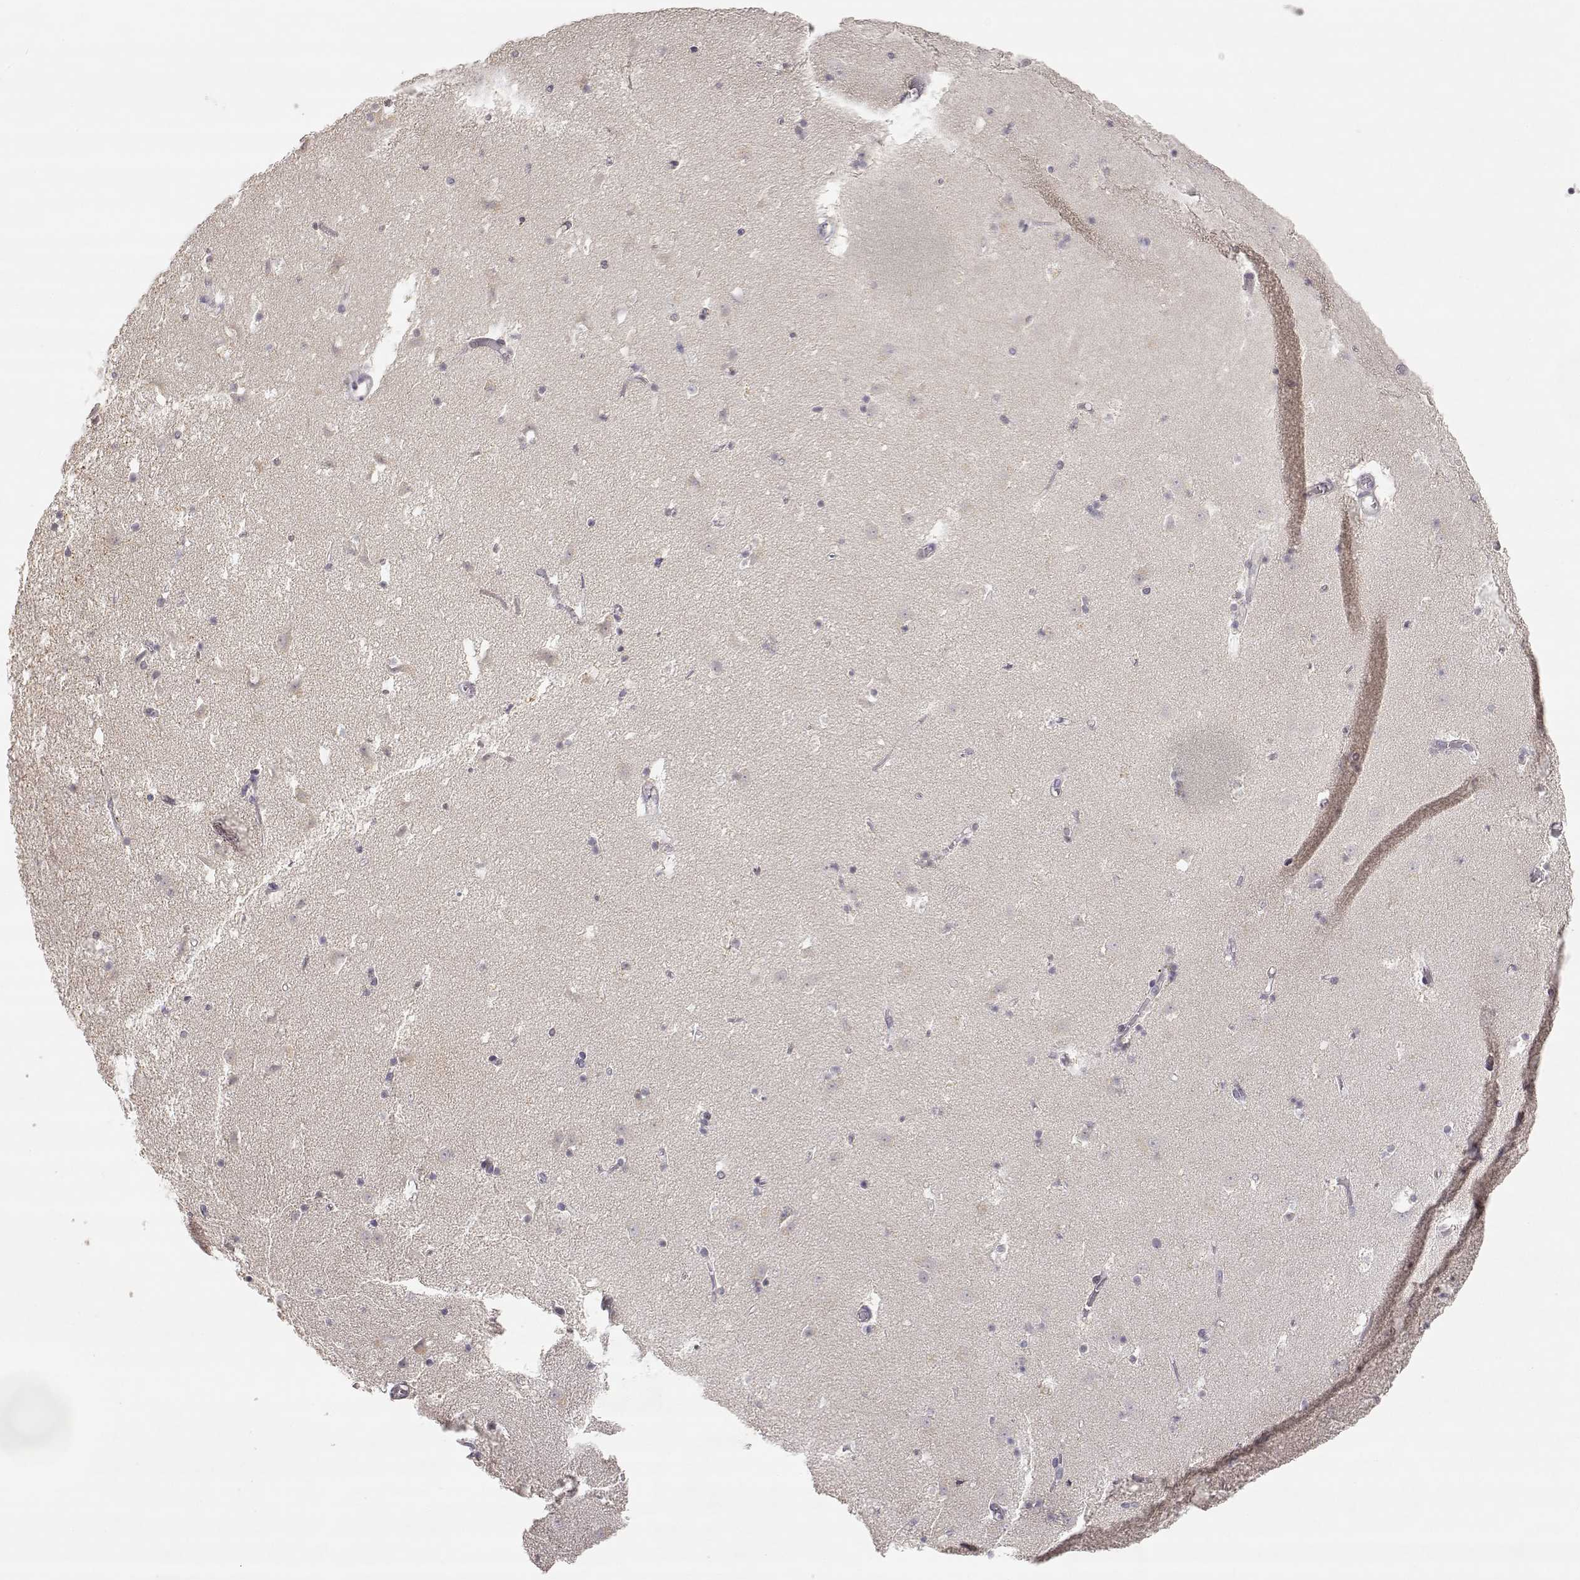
{"staining": {"intensity": "negative", "quantity": "none", "location": "none"}, "tissue": "caudate", "cell_type": "Glial cells", "image_type": "normal", "snomed": [{"axis": "morphology", "description": "Normal tissue, NOS"}, {"axis": "topography", "description": "Lateral ventricle wall"}], "caption": "High magnification brightfield microscopy of unremarkable caudate stained with DAB (brown) and counterstained with hematoxylin (blue): glial cells show no significant positivity. (DAB immunohistochemistry (IHC), high magnification).", "gene": "RAD51", "patient": {"sex": "female", "age": 42}}